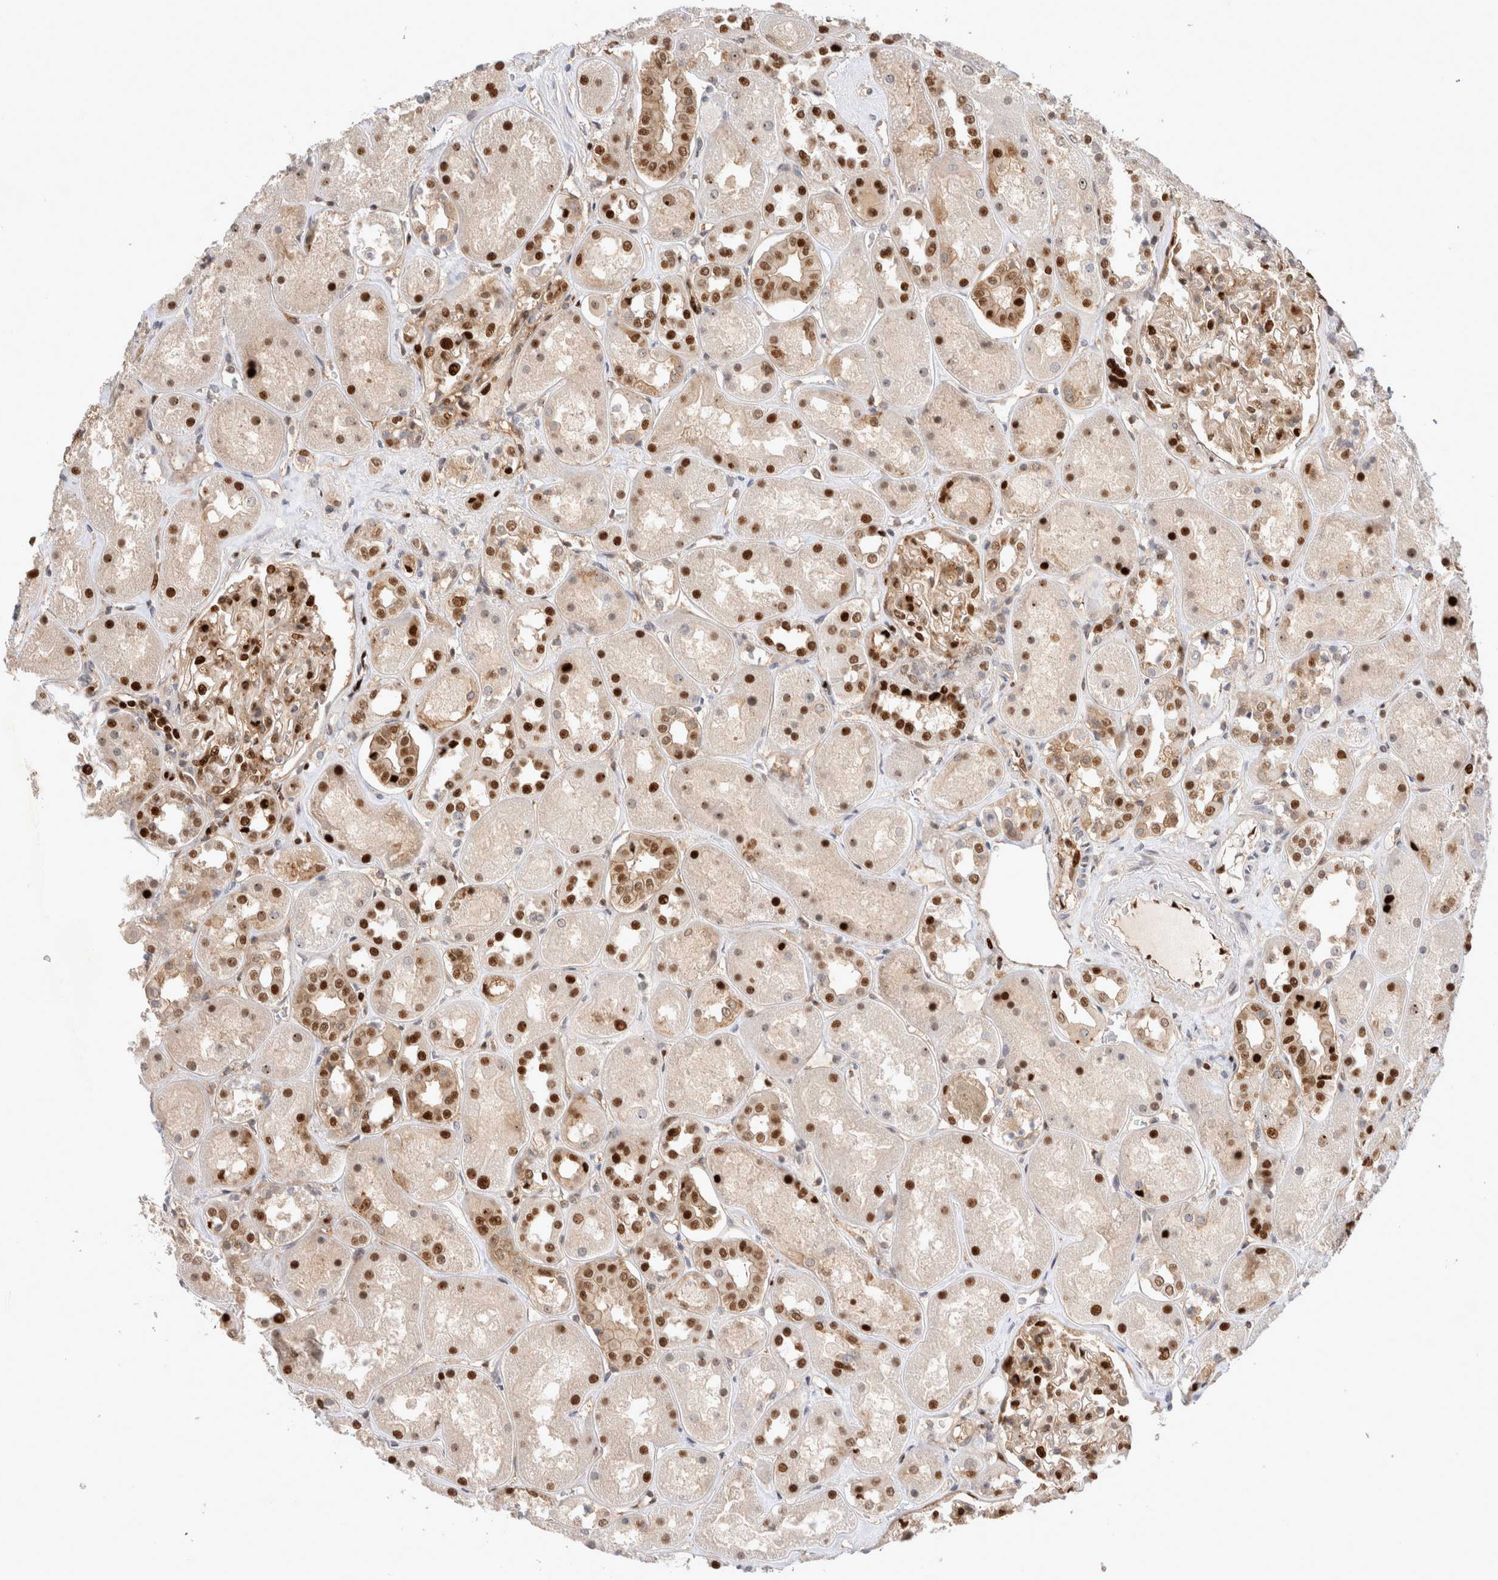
{"staining": {"intensity": "strong", "quantity": "25%-75%", "location": "nuclear"}, "tissue": "kidney", "cell_type": "Cells in glomeruli", "image_type": "normal", "snomed": [{"axis": "morphology", "description": "Normal tissue, NOS"}, {"axis": "topography", "description": "Kidney"}], "caption": "Kidney stained with a brown dye demonstrates strong nuclear positive staining in about 25%-75% of cells in glomeruli.", "gene": "TCF4", "patient": {"sex": "male", "age": 70}}